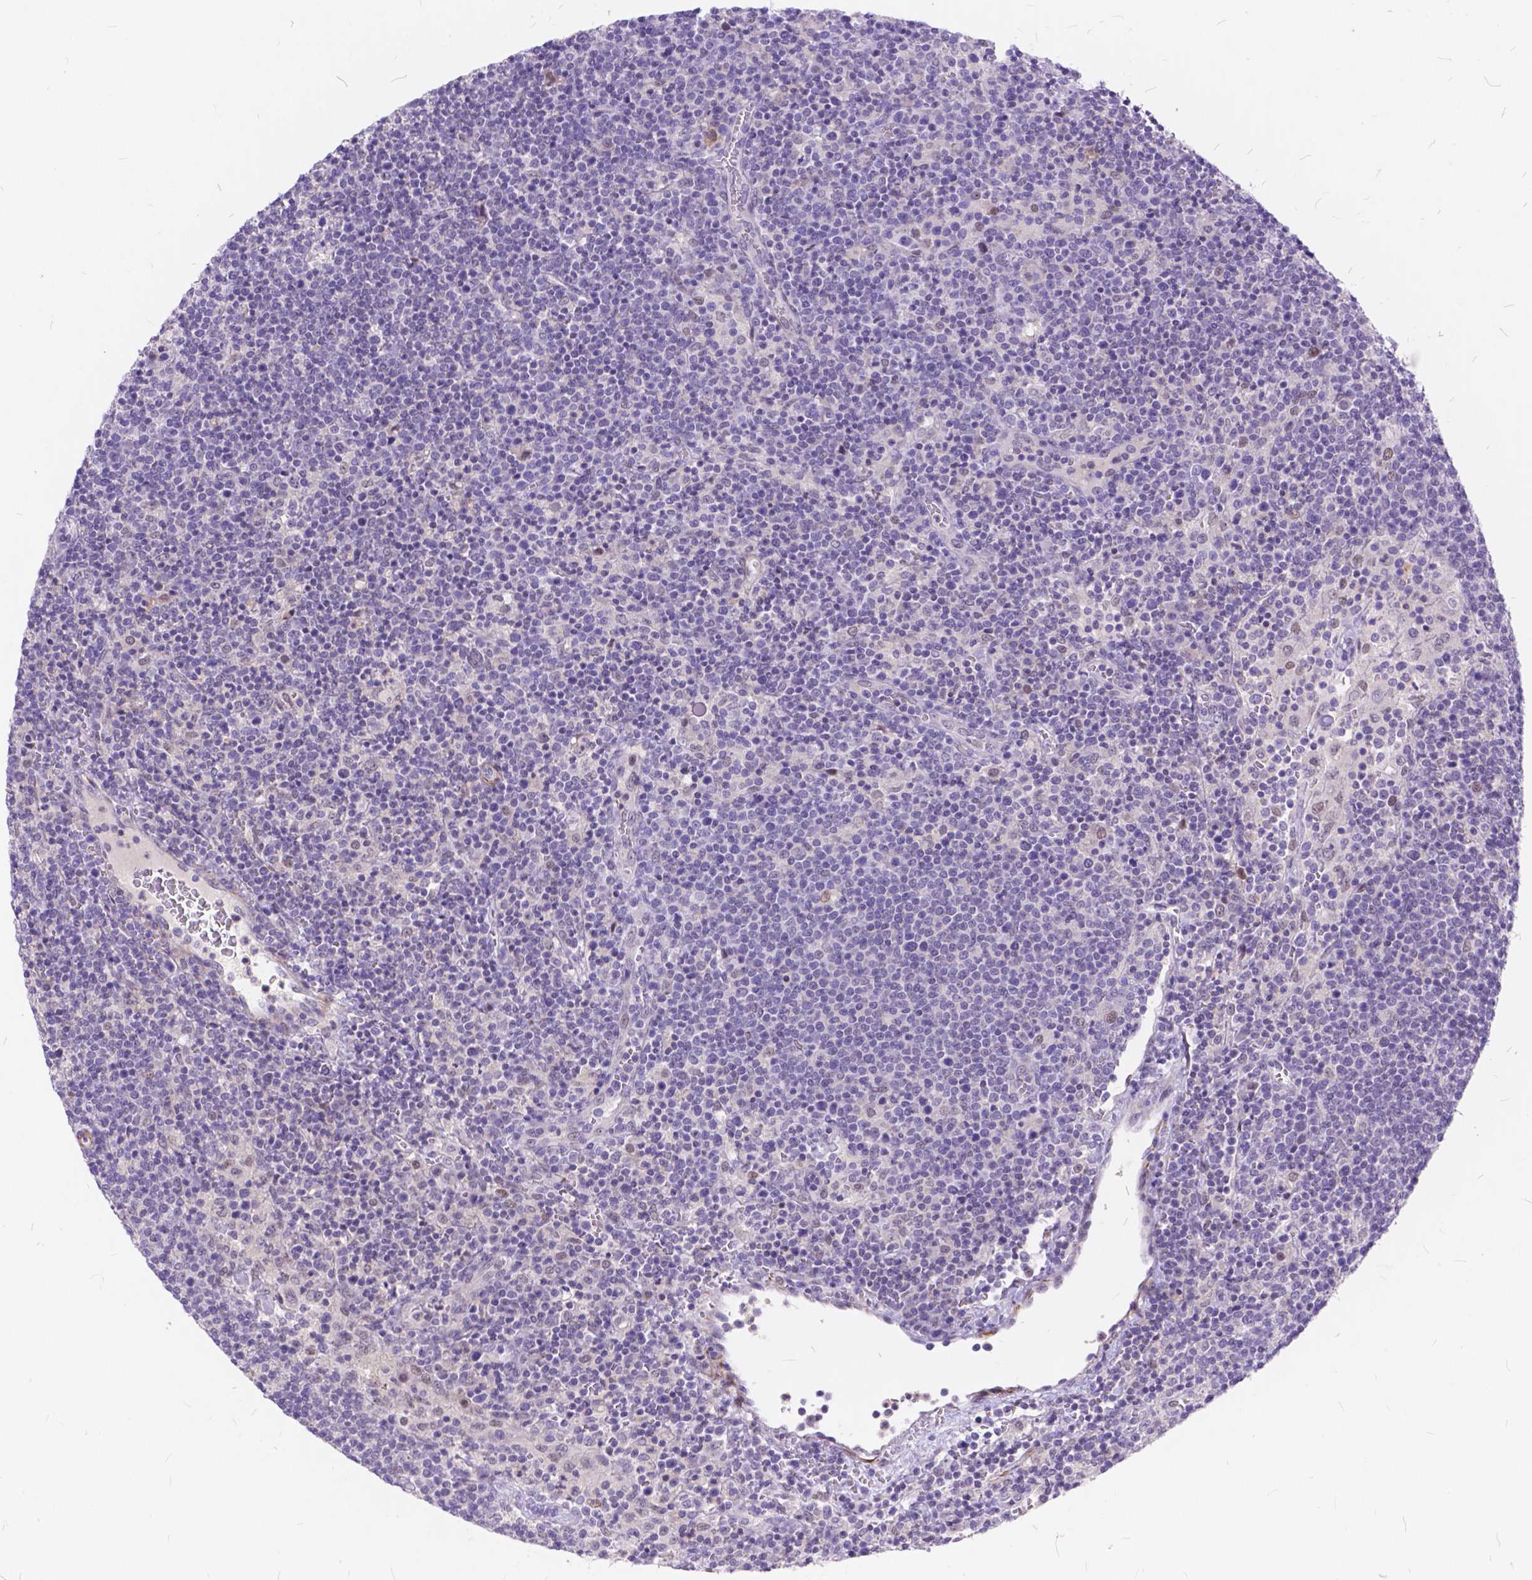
{"staining": {"intensity": "negative", "quantity": "none", "location": "none"}, "tissue": "lymphoma", "cell_type": "Tumor cells", "image_type": "cancer", "snomed": [{"axis": "morphology", "description": "Malignant lymphoma, non-Hodgkin's type, High grade"}, {"axis": "topography", "description": "Lymph node"}], "caption": "A photomicrograph of lymphoma stained for a protein displays no brown staining in tumor cells.", "gene": "MAN2C1", "patient": {"sex": "male", "age": 61}}